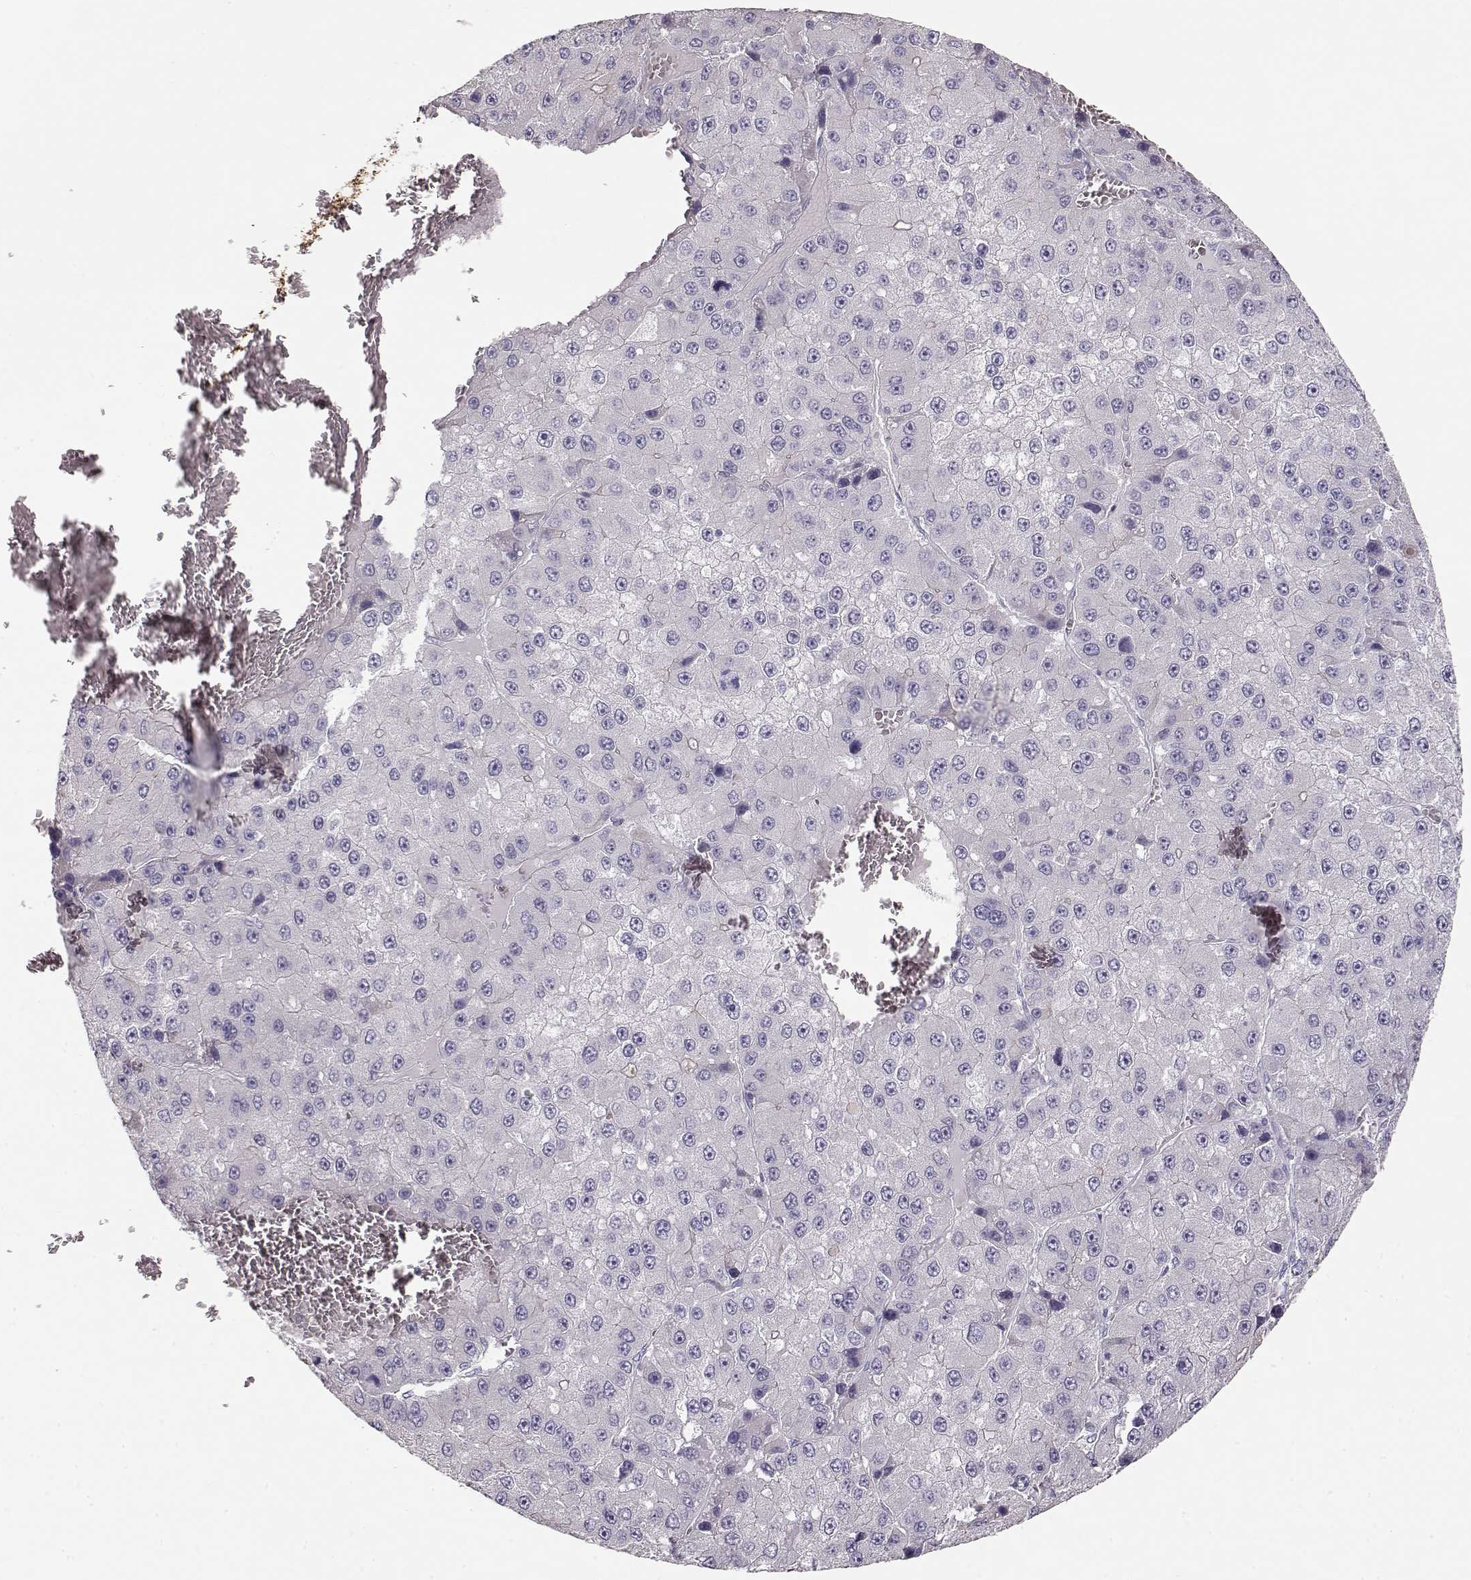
{"staining": {"intensity": "negative", "quantity": "none", "location": "none"}, "tissue": "liver cancer", "cell_type": "Tumor cells", "image_type": "cancer", "snomed": [{"axis": "morphology", "description": "Carcinoma, Hepatocellular, NOS"}, {"axis": "topography", "description": "Liver"}], "caption": "High power microscopy histopathology image of an immunohistochemistry photomicrograph of liver hepatocellular carcinoma, revealing no significant staining in tumor cells. (DAB immunohistochemistry (IHC) with hematoxylin counter stain).", "gene": "S100B", "patient": {"sex": "female", "age": 73}}